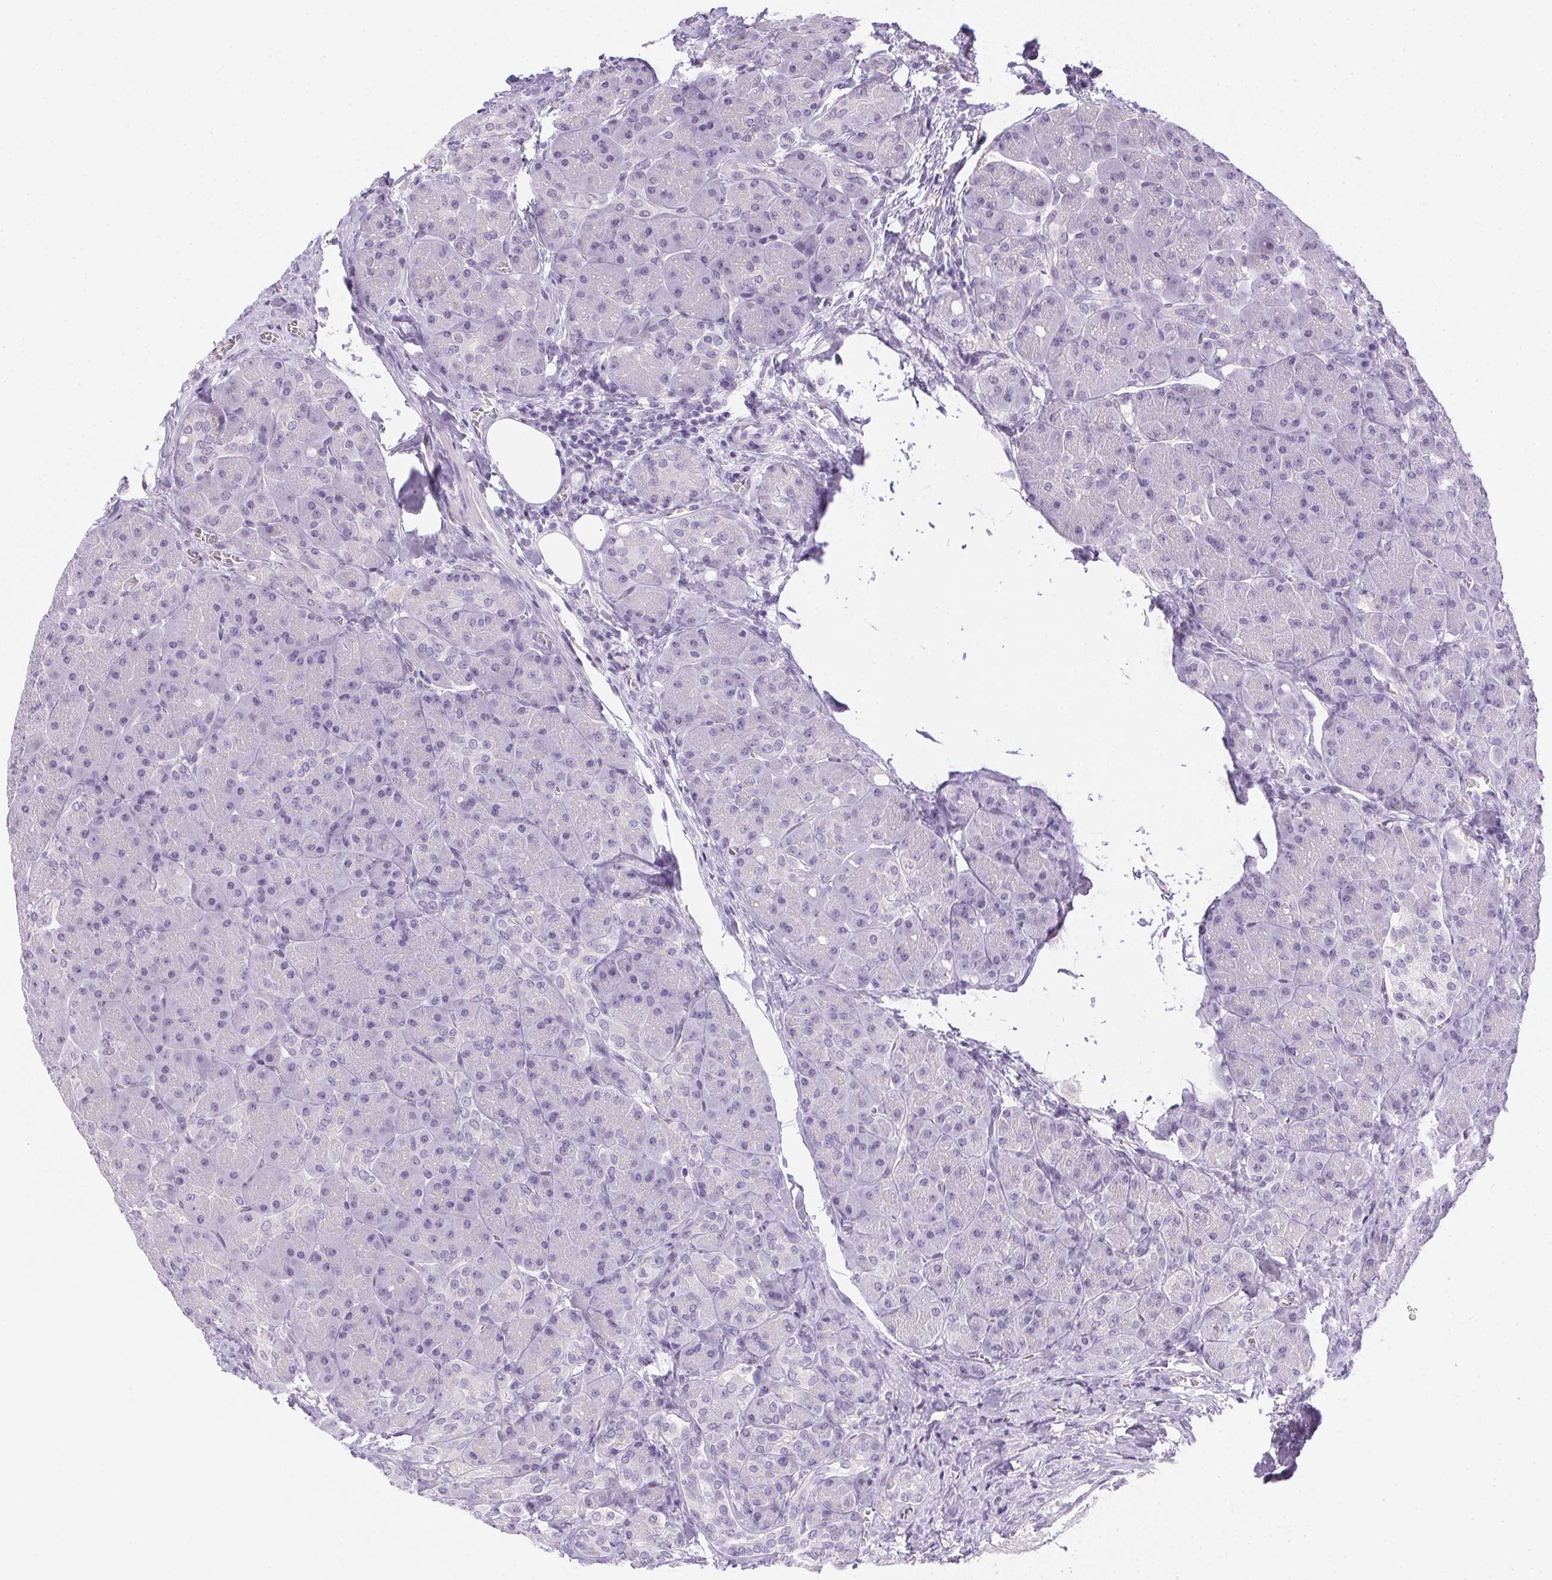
{"staining": {"intensity": "negative", "quantity": "none", "location": "none"}, "tissue": "pancreas", "cell_type": "Exocrine glandular cells", "image_type": "normal", "snomed": [{"axis": "morphology", "description": "Normal tissue, NOS"}, {"axis": "topography", "description": "Pancreas"}], "caption": "IHC micrograph of benign pancreas: pancreas stained with DAB (3,3'-diaminobenzidine) reveals no significant protein positivity in exocrine glandular cells.", "gene": "PRL", "patient": {"sex": "male", "age": 55}}